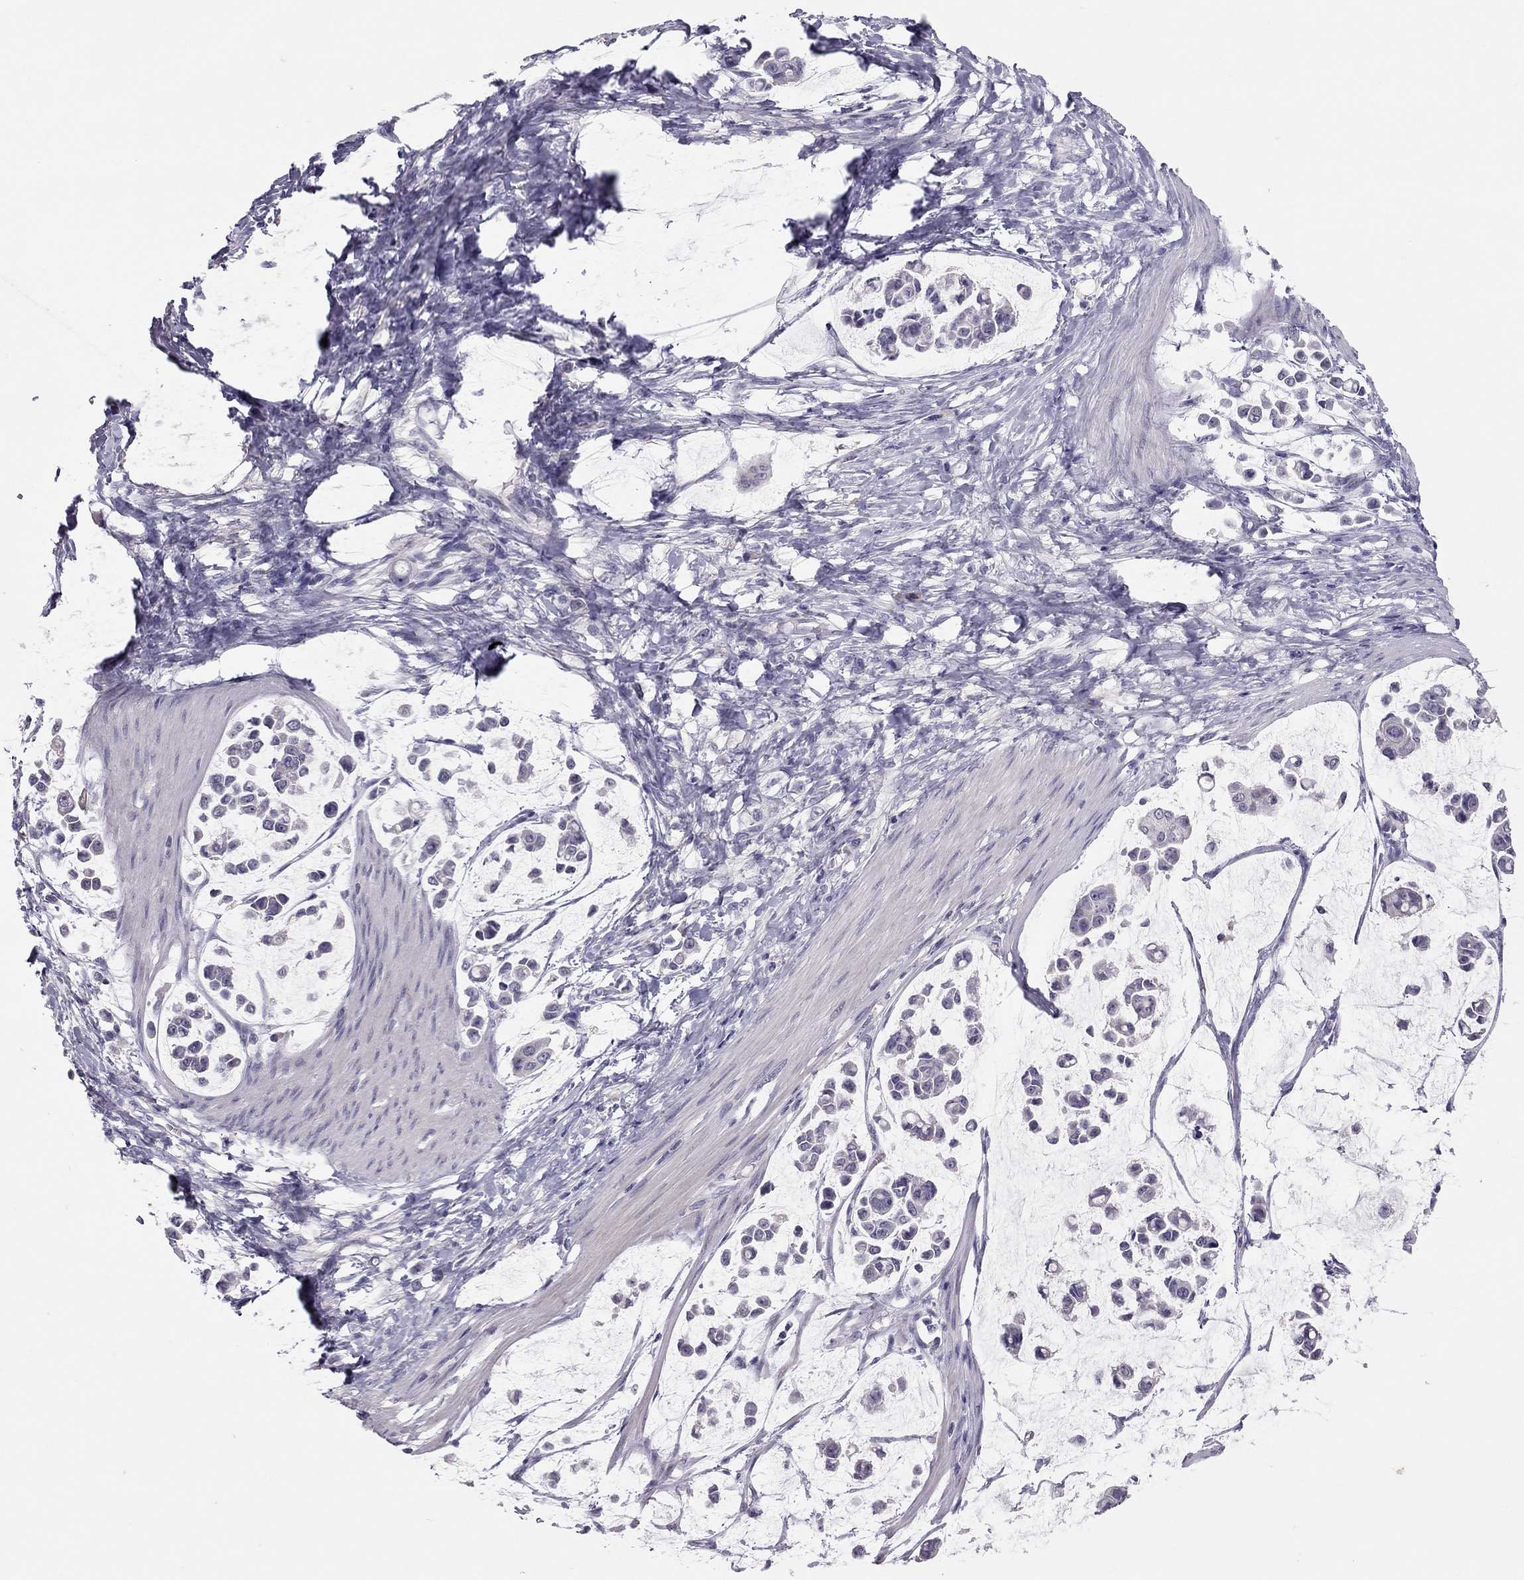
{"staining": {"intensity": "negative", "quantity": "none", "location": "none"}, "tissue": "stomach cancer", "cell_type": "Tumor cells", "image_type": "cancer", "snomed": [{"axis": "morphology", "description": "Adenocarcinoma, NOS"}, {"axis": "topography", "description": "Stomach"}], "caption": "This is an immunohistochemistry (IHC) micrograph of human stomach cancer. There is no positivity in tumor cells.", "gene": "ADORA2A", "patient": {"sex": "male", "age": 82}}